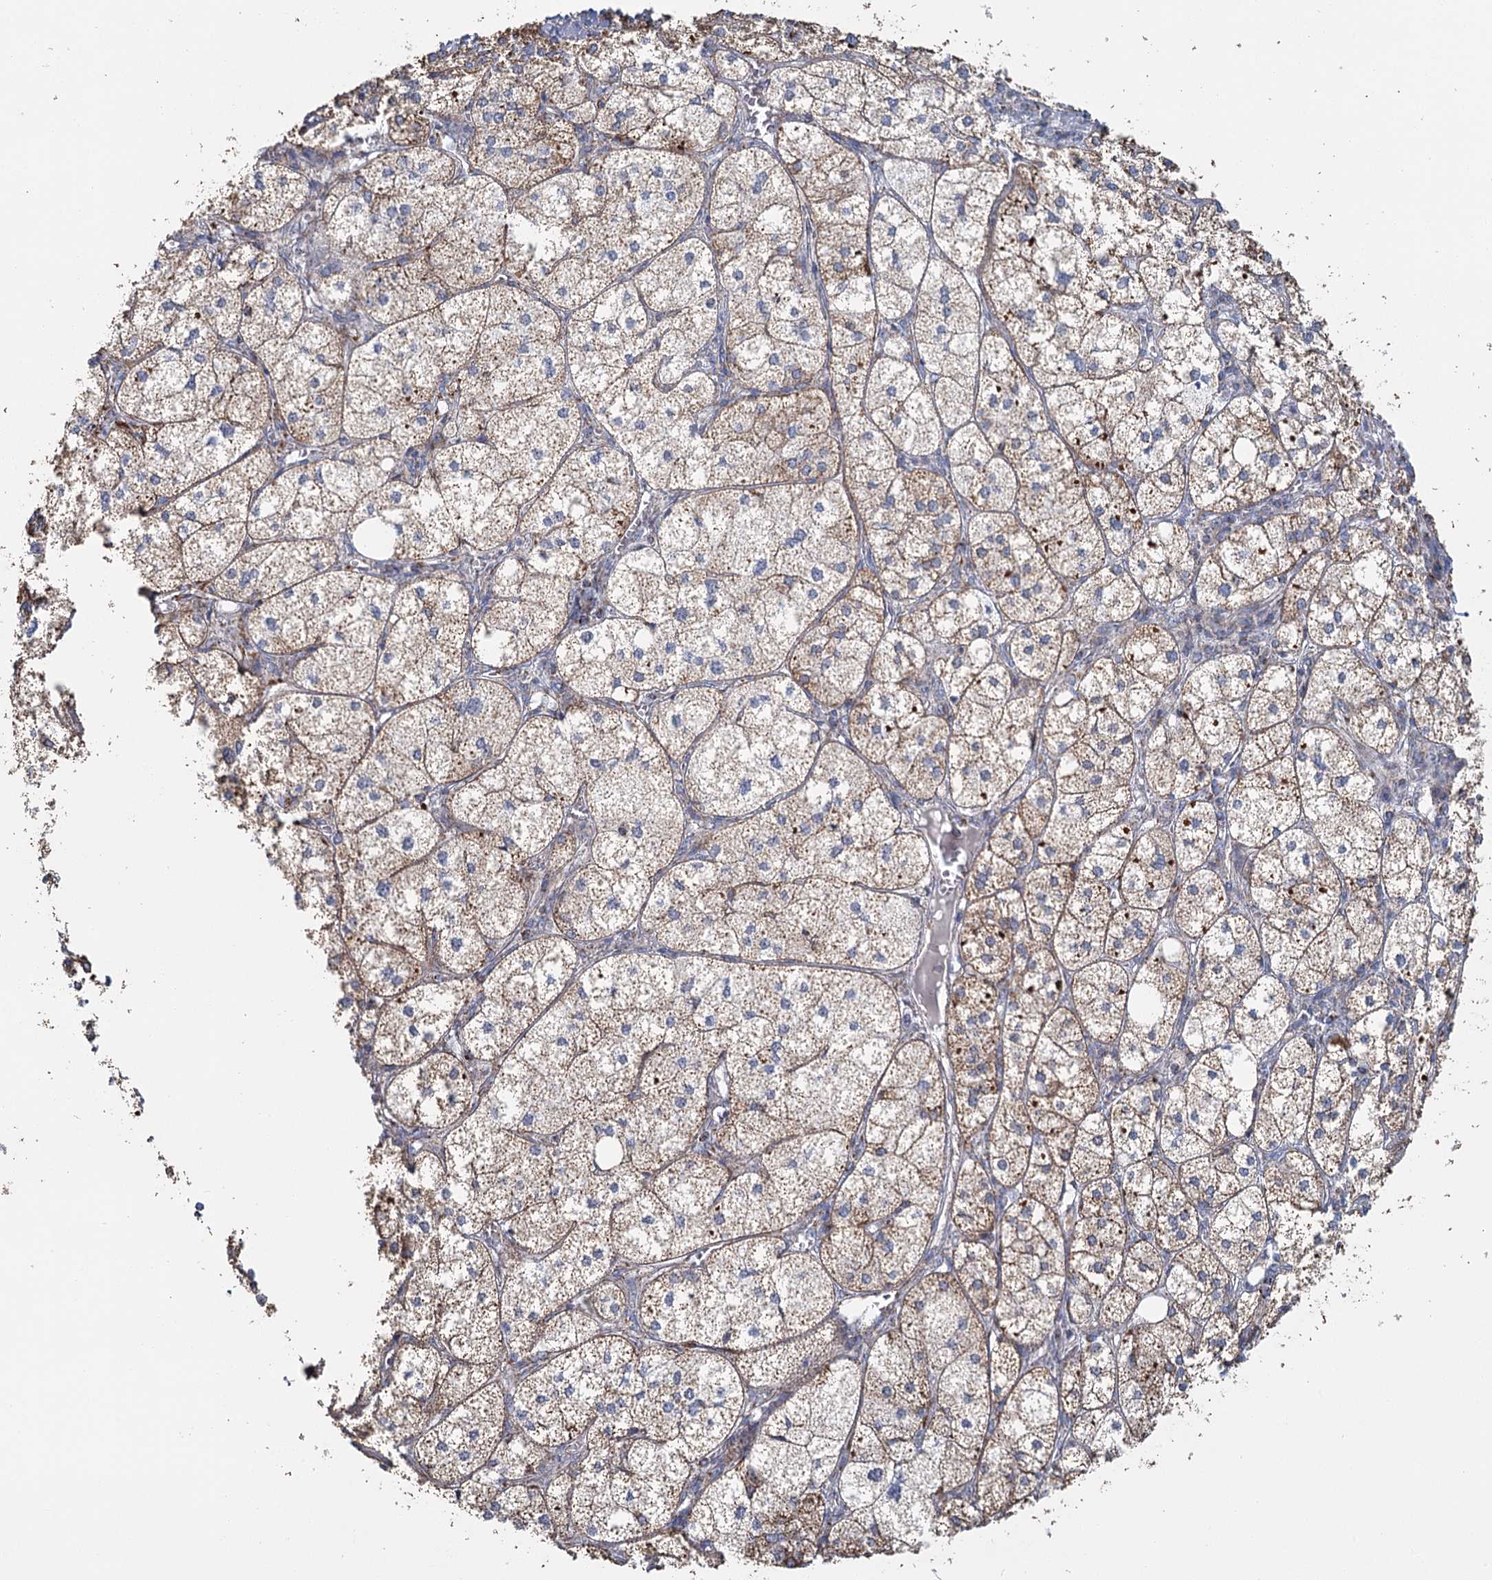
{"staining": {"intensity": "moderate", "quantity": "25%-75%", "location": "cytoplasmic/membranous"}, "tissue": "adrenal gland", "cell_type": "Glandular cells", "image_type": "normal", "snomed": [{"axis": "morphology", "description": "Normal tissue, NOS"}, {"axis": "topography", "description": "Adrenal gland"}], "caption": "Moderate cytoplasmic/membranous expression is identified in approximately 25%-75% of glandular cells in unremarkable adrenal gland. (IHC, brightfield microscopy, high magnification).", "gene": "MRPL44", "patient": {"sex": "female", "age": 61}}